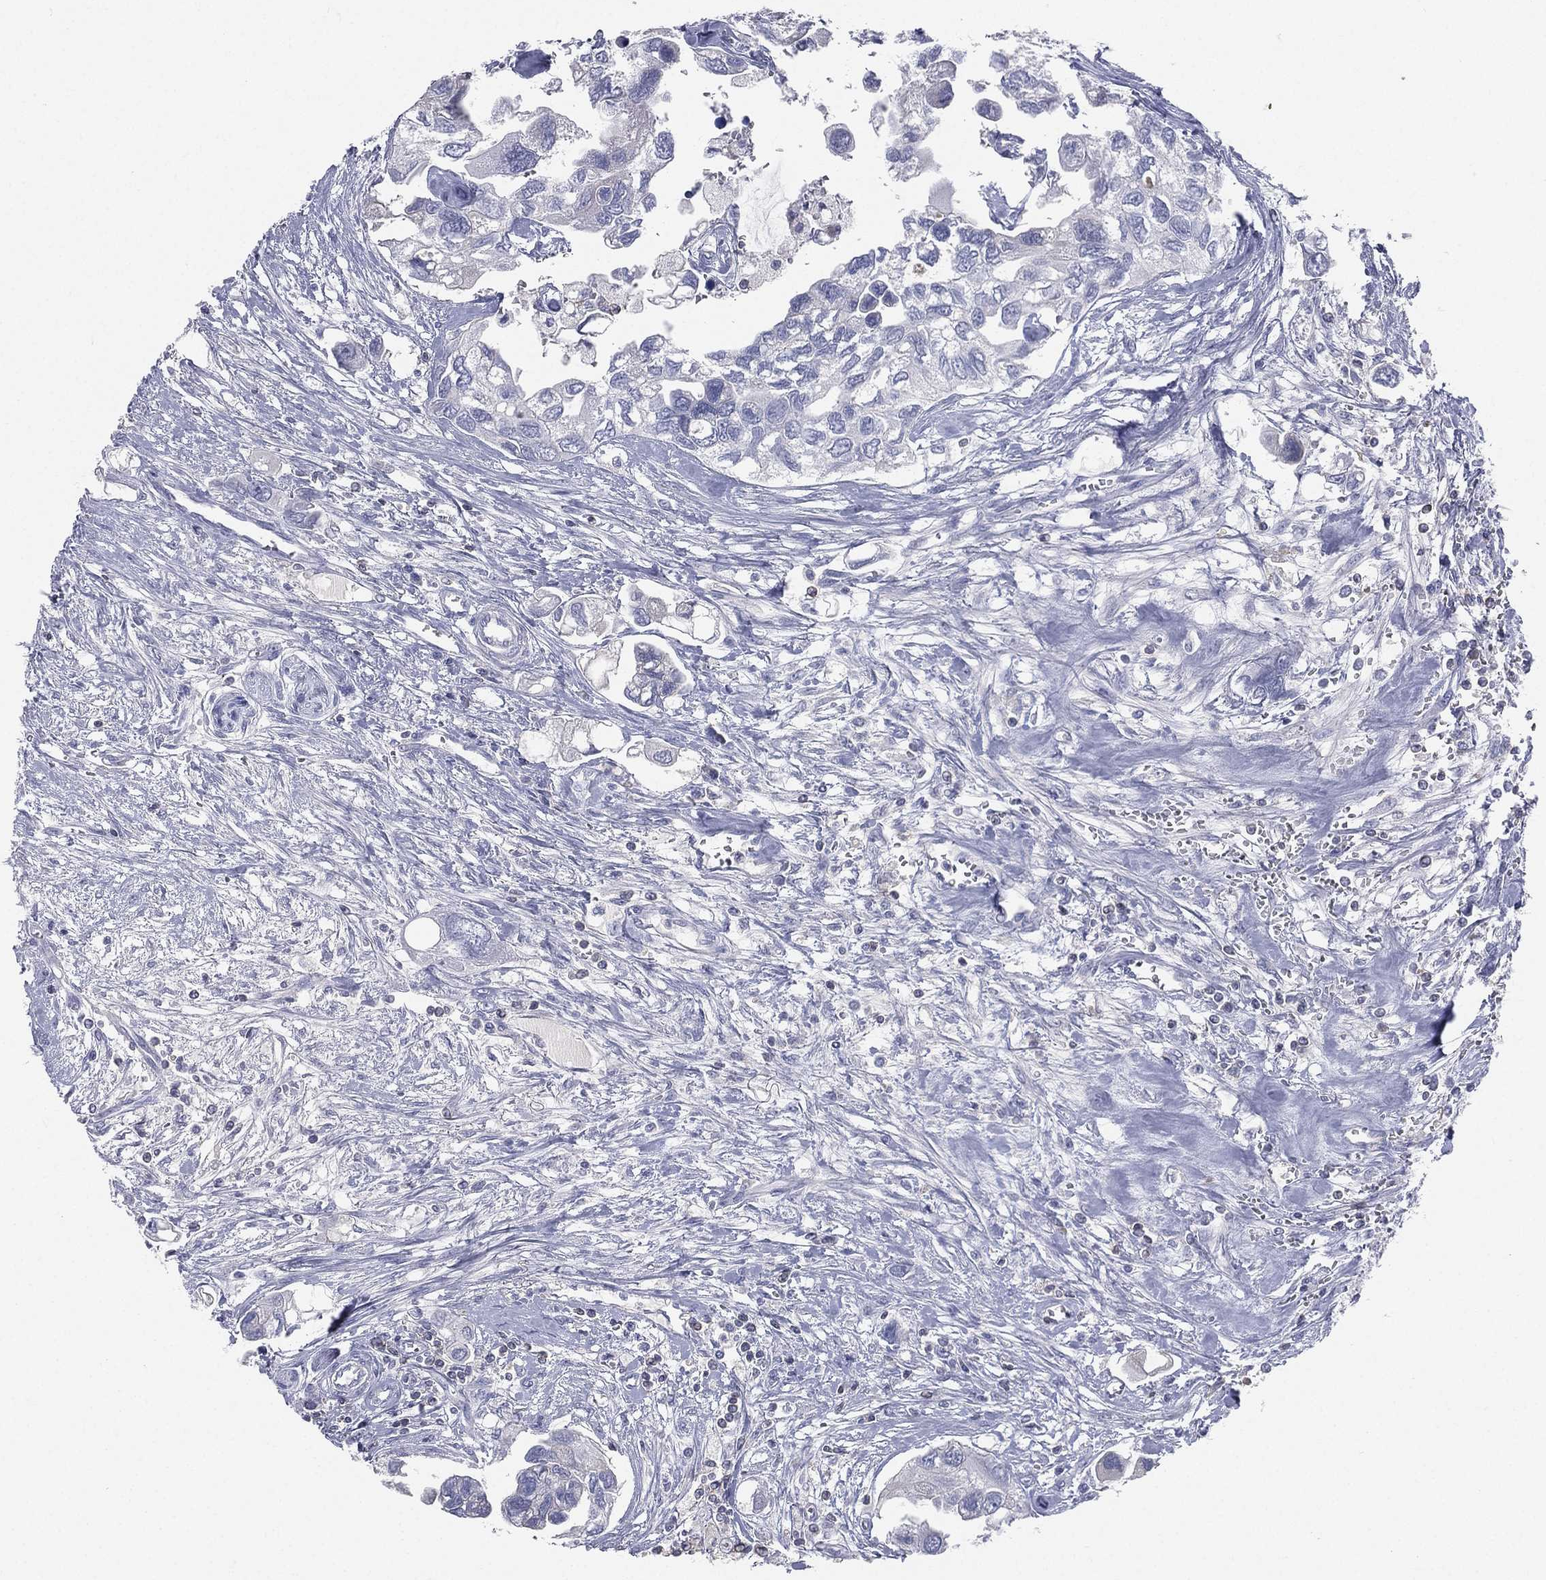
{"staining": {"intensity": "negative", "quantity": "none", "location": "none"}, "tissue": "urothelial cancer", "cell_type": "Tumor cells", "image_type": "cancer", "snomed": [{"axis": "morphology", "description": "Urothelial carcinoma, High grade"}, {"axis": "topography", "description": "Urinary bladder"}], "caption": "This is an immunohistochemistry (IHC) histopathology image of urothelial cancer. There is no staining in tumor cells.", "gene": "CD3D", "patient": {"sex": "male", "age": 59}}